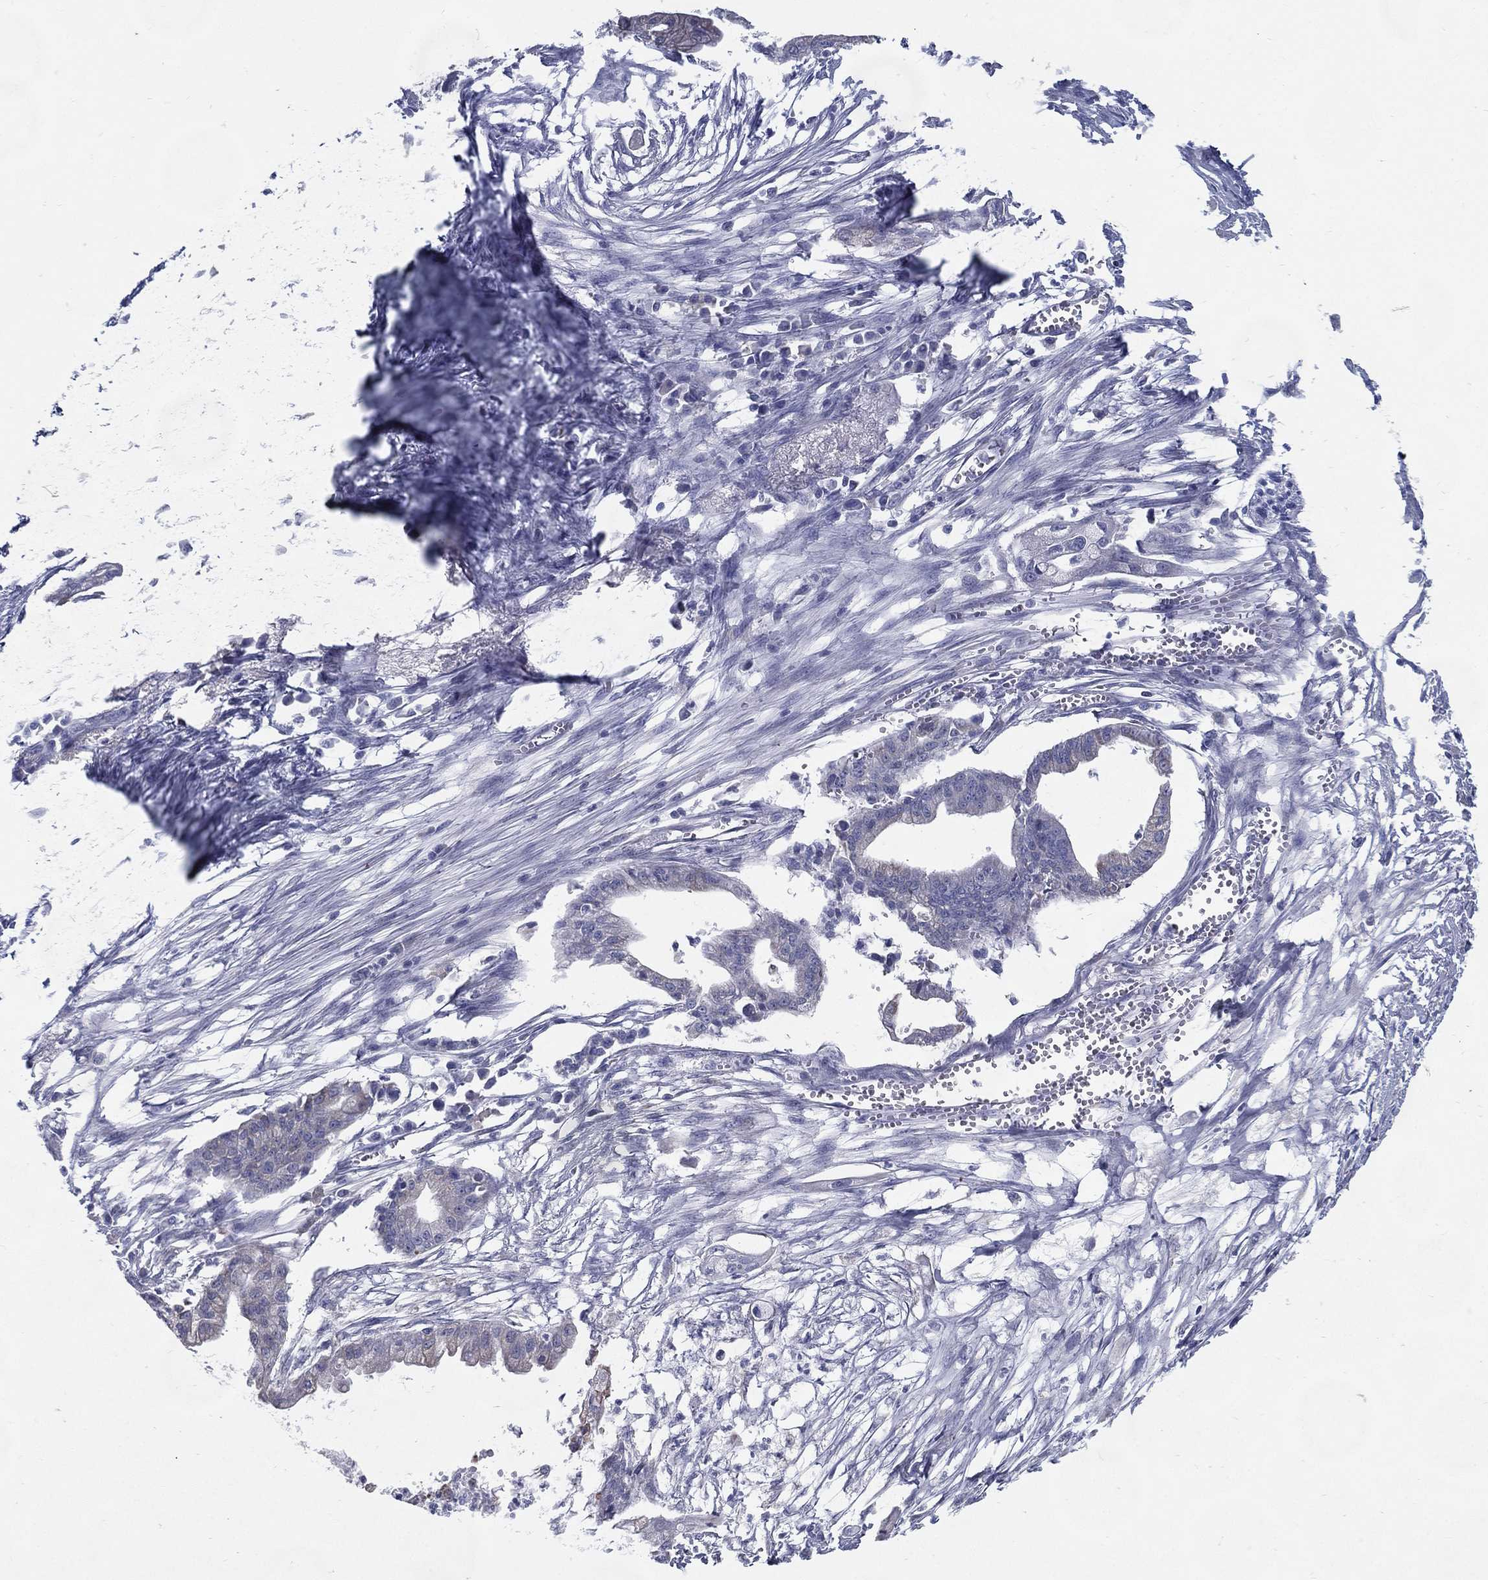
{"staining": {"intensity": "negative", "quantity": "none", "location": "none"}, "tissue": "pancreatic cancer", "cell_type": "Tumor cells", "image_type": "cancer", "snomed": [{"axis": "morphology", "description": "Normal tissue, NOS"}, {"axis": "morphology", "description": "Adenocarcinoma, NOS"}, {"axis": "topography", "description": "Pancreas"}], "caption": "Pancreatic cancer (adenocarcinoma) stained for a protein using IHC shows no staining tumor cells.", "gene": "C19orf18", "patient": {"sex": "female", "age": 58}}